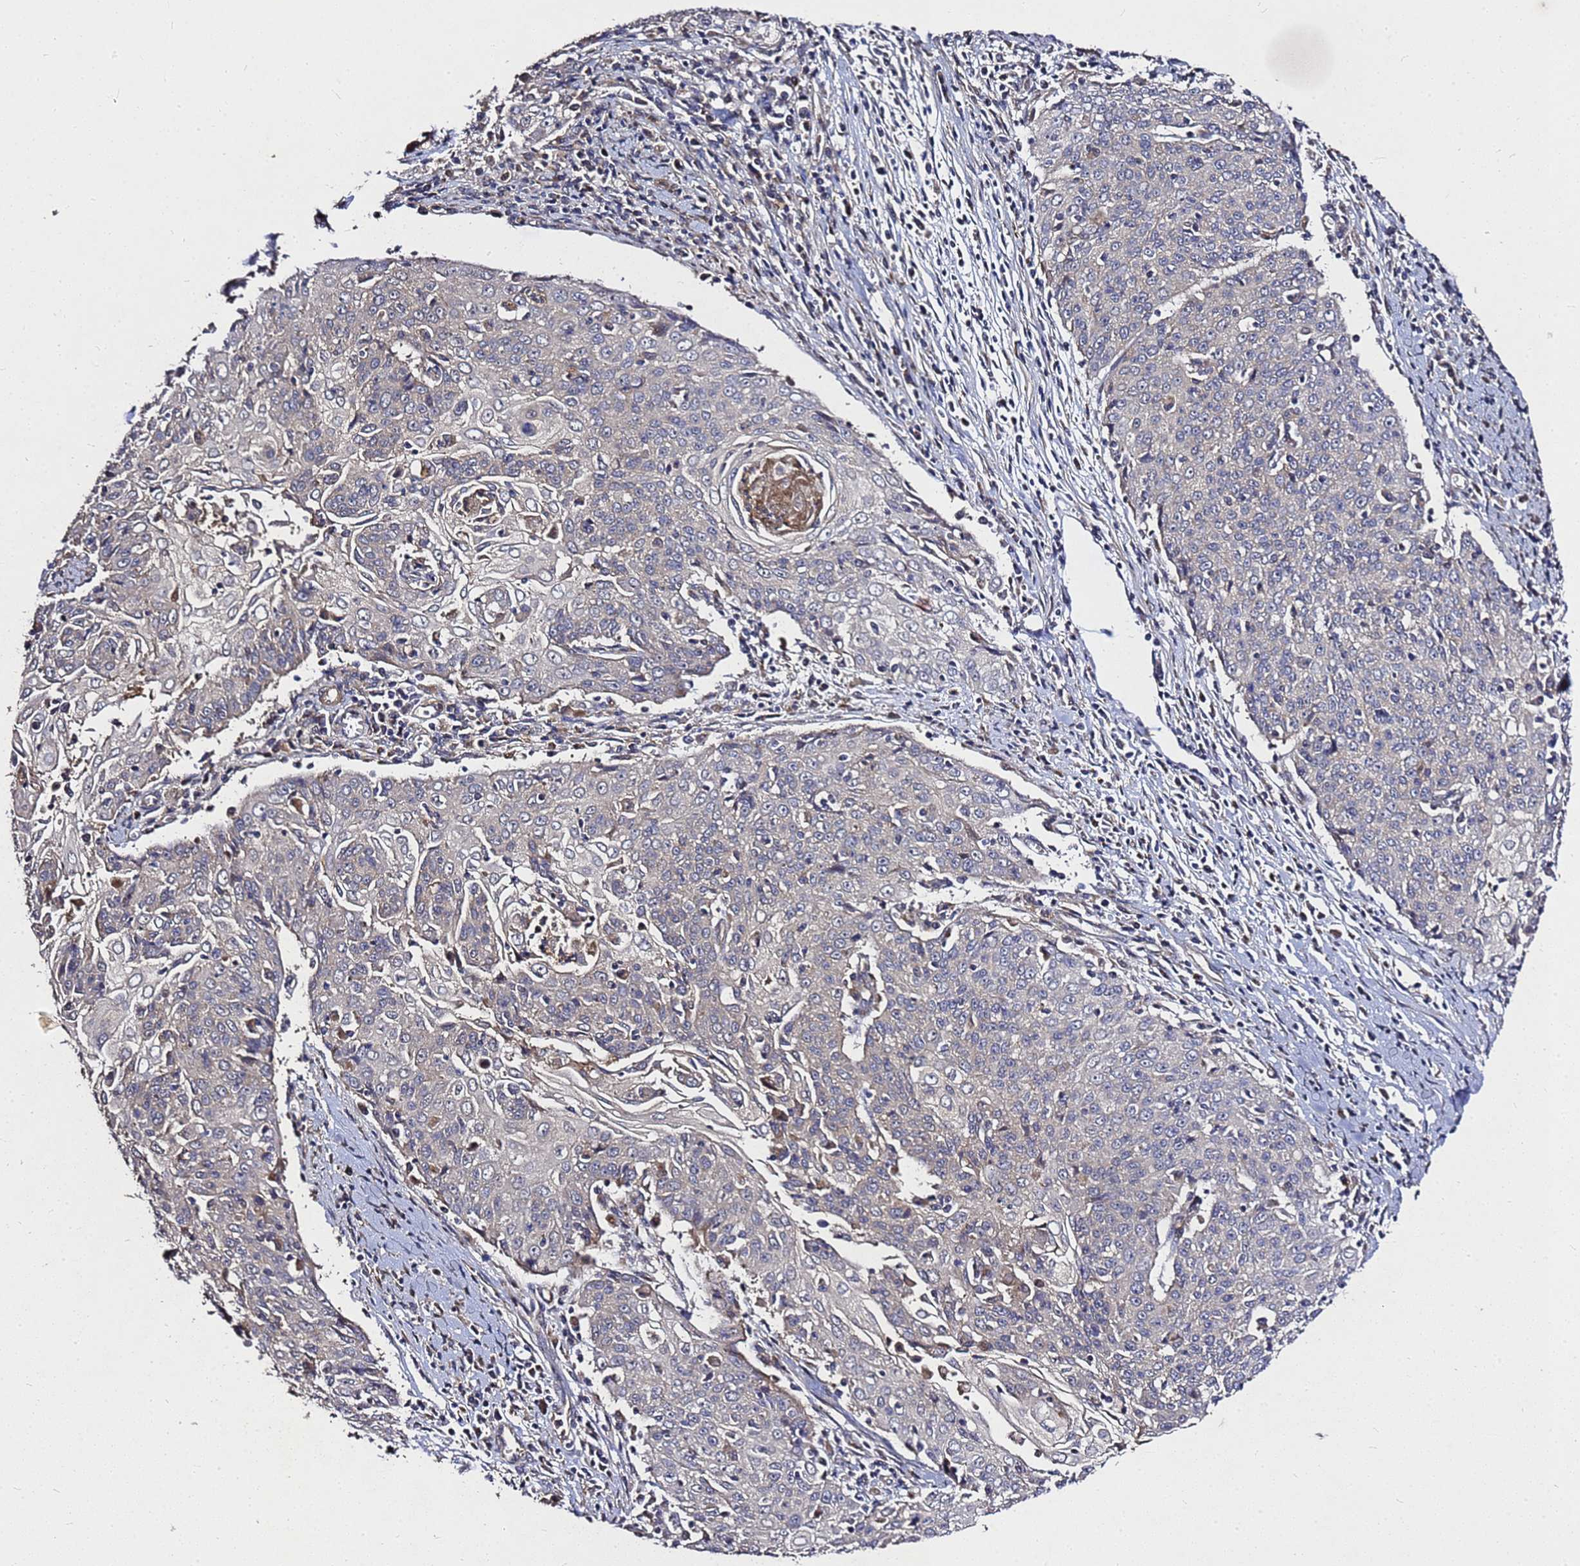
{"staining": {"intensity": "negative", "quantity": "none", "location": "none"}, "tissue": "cervical cancer", "cell_type": "Tumor cells", "image_type": "cancer", "snomed": [{"axis": "morphology", "description": "Squamous cell carcinoma, NOS"}, {"axis": "topography", "description": "Cervix"}], "caption": "An IHC micrograph of cervical cancer is shown. There is no staining in tumor cells of cervical cancer. Brightfield microscopy of IHC stained with DAB (3,3'-diaminobenzidine) (brown) and hematoxylin (blue), captured at high magnification.", "gene": "RSPRY1", "patient": {"sex": "female", "age": 48}}